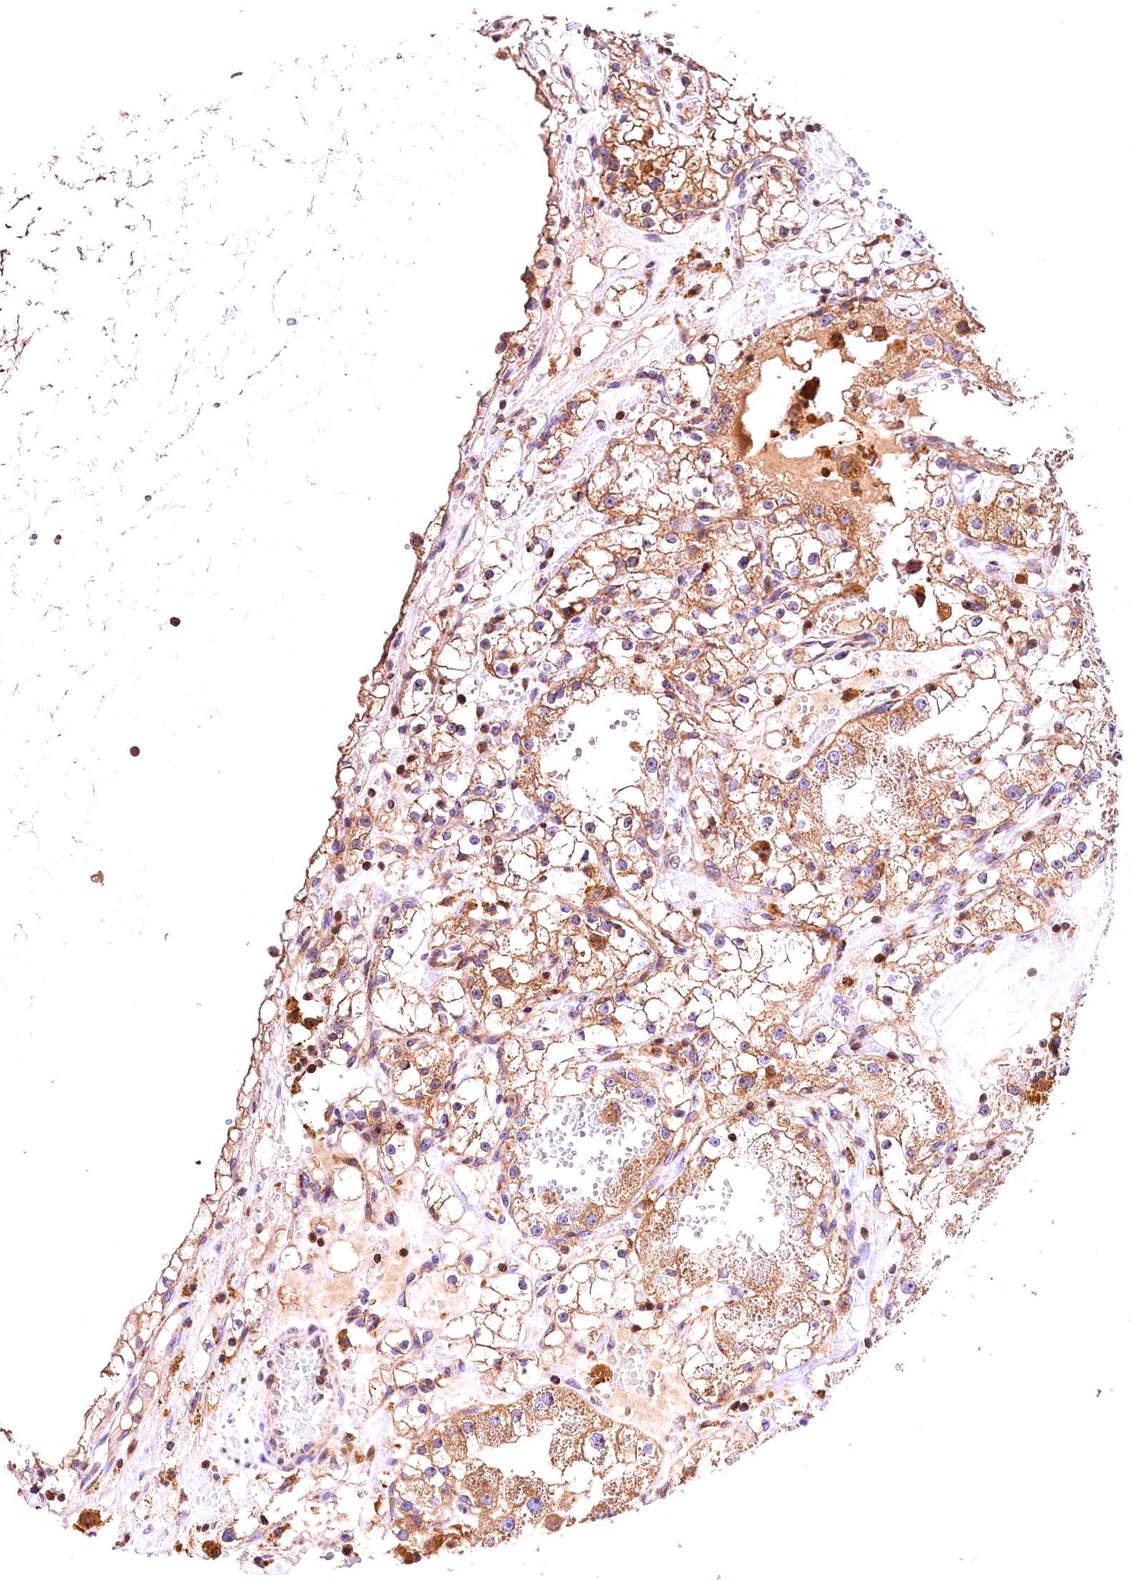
{"staining": {"intensity": "moderate", "quantity": ">75%", "location": "cytoplasmic/membranous"}, "tissue": "renal cancer", "cell_type": "Tumor cells", "image_type": "cancer", "snomed": [{"axis": "morphology", "description": "Adenocarcinoma, NOS"}, {"axis": "topography", "description": "Kidney"}], "caption": "Moderate cytoplasmic/membranous expression for a protein is identified in about >75% of tumor cells of renal adenocarcinoma using immunohistochemistry (IHC).", "gene": "KPTN", "patient": {"sex": "male", "age": 56}}